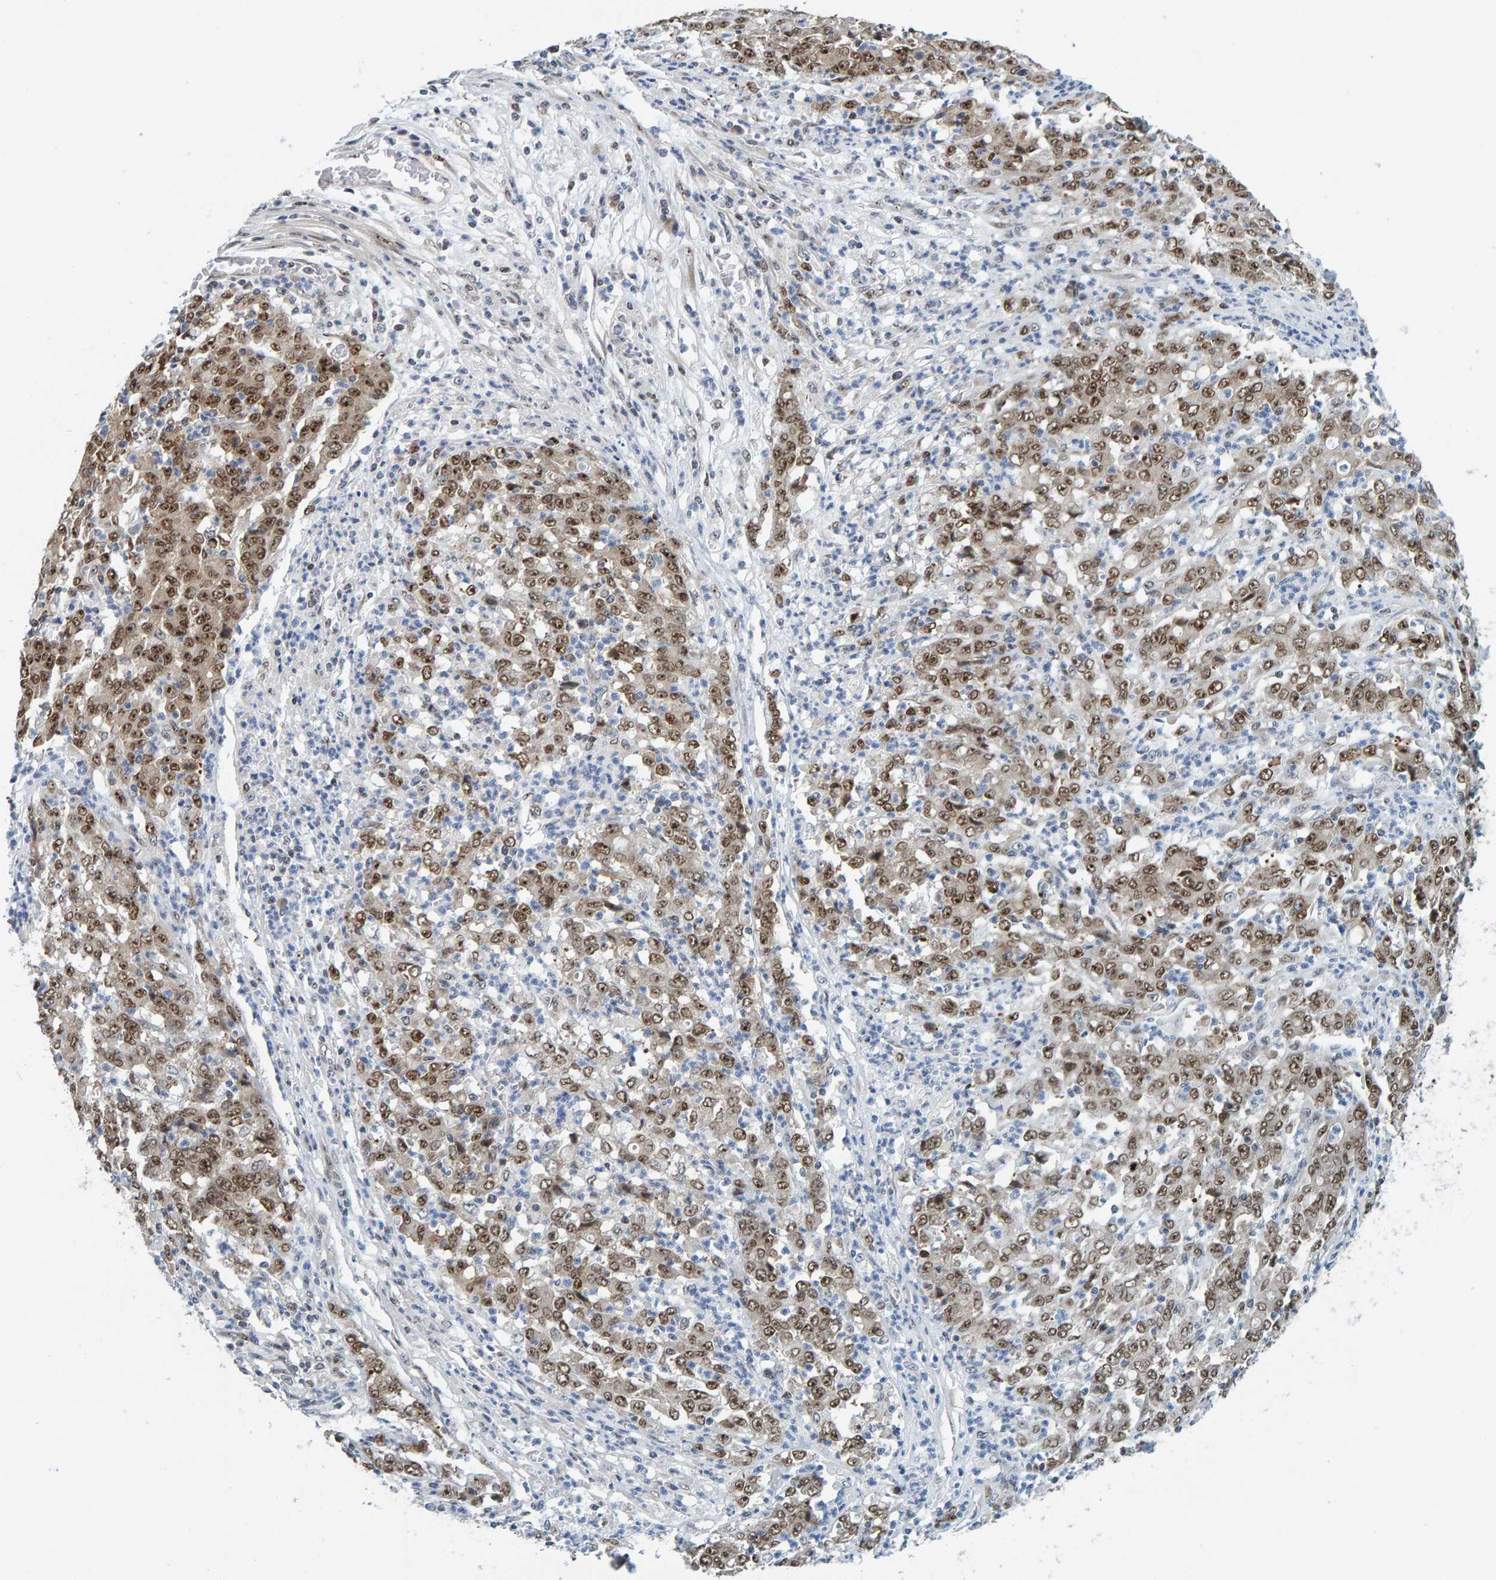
{"staining": {"intensity": "moderate", "quantity": ">75%", "location": "nuclear"}, "tissue": "stomach cancer", "cell_type": "Tumor cells", "image_type": "cancer", "snomed": [{"axis": "morphology", "description": "Adenocarcinoma, NOS"}, {"axis": "topography", "description": "Stomach, lower"}], "caption": "Moderate nuclear staining for a protein is appreciated in approximately >75% of tumor cells of stomach cancer using immunohistochemistry.", "gene": "POLR1E", "patient": {"sex": "female", "age": 71}}